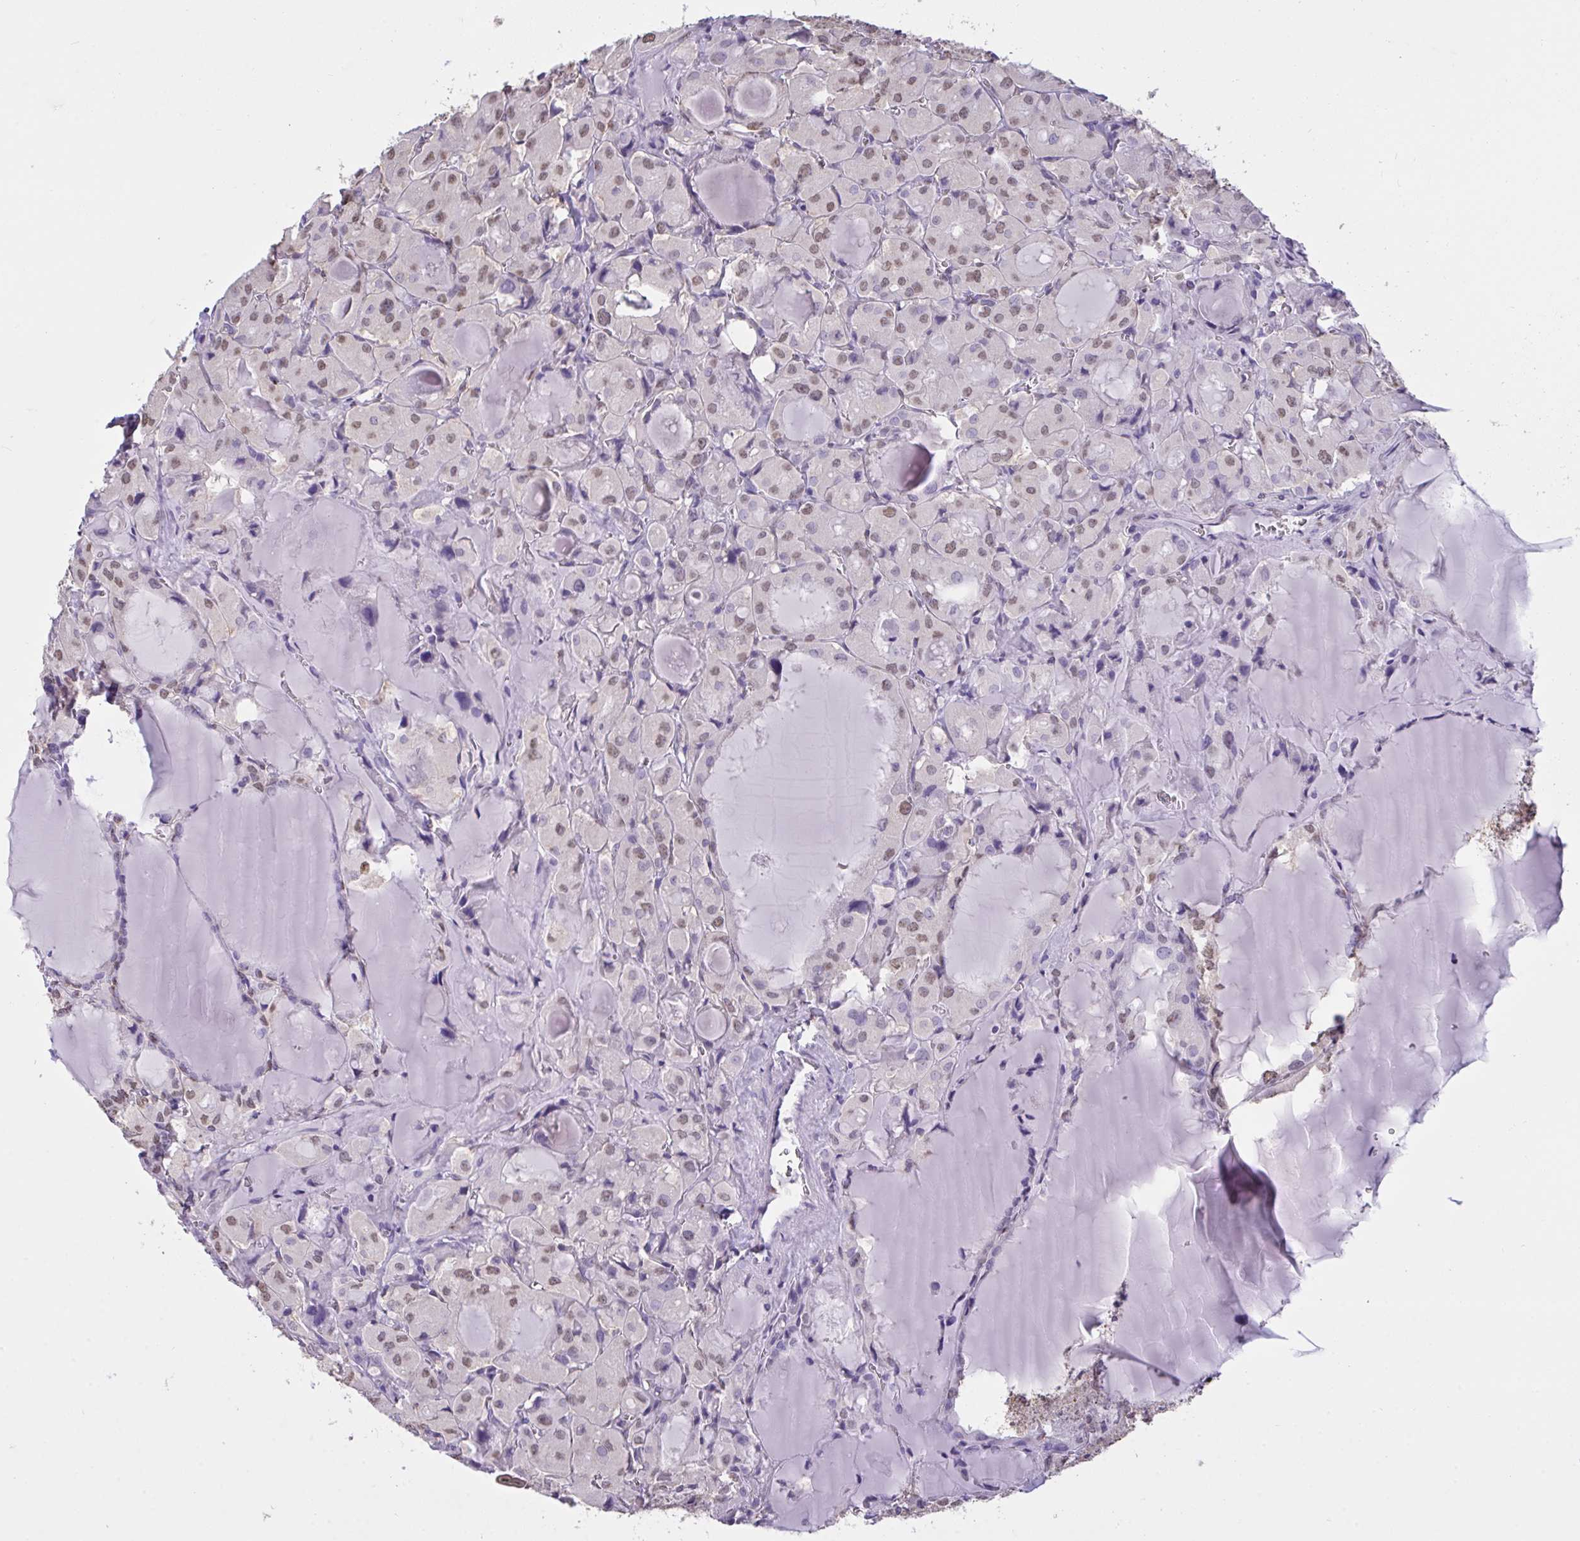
{"staining": {"intensity": "weak", "quantity": "25%-75%", "location": "nuclear"}, "tissue": "thyroid cancer", "cell_type": "Tumor cells", "image_type": "cancer", "snomed": [{"axis": "morphology", "description": "Papillary adenocarcinoma, NOS"}, {"axis": "topography", "description": "Thyroid gland"}], "caption": "Tumor cells reveal low levels of weak nuclear staining in about 25%-75% of cells in thyroid cancer (papillary adenocarcinoma). (DAB IHC, brown staining for protein, blue staining for nuclei).", "gene": "SEMA6B", "patient": {"sex": "male", "age": 87}}